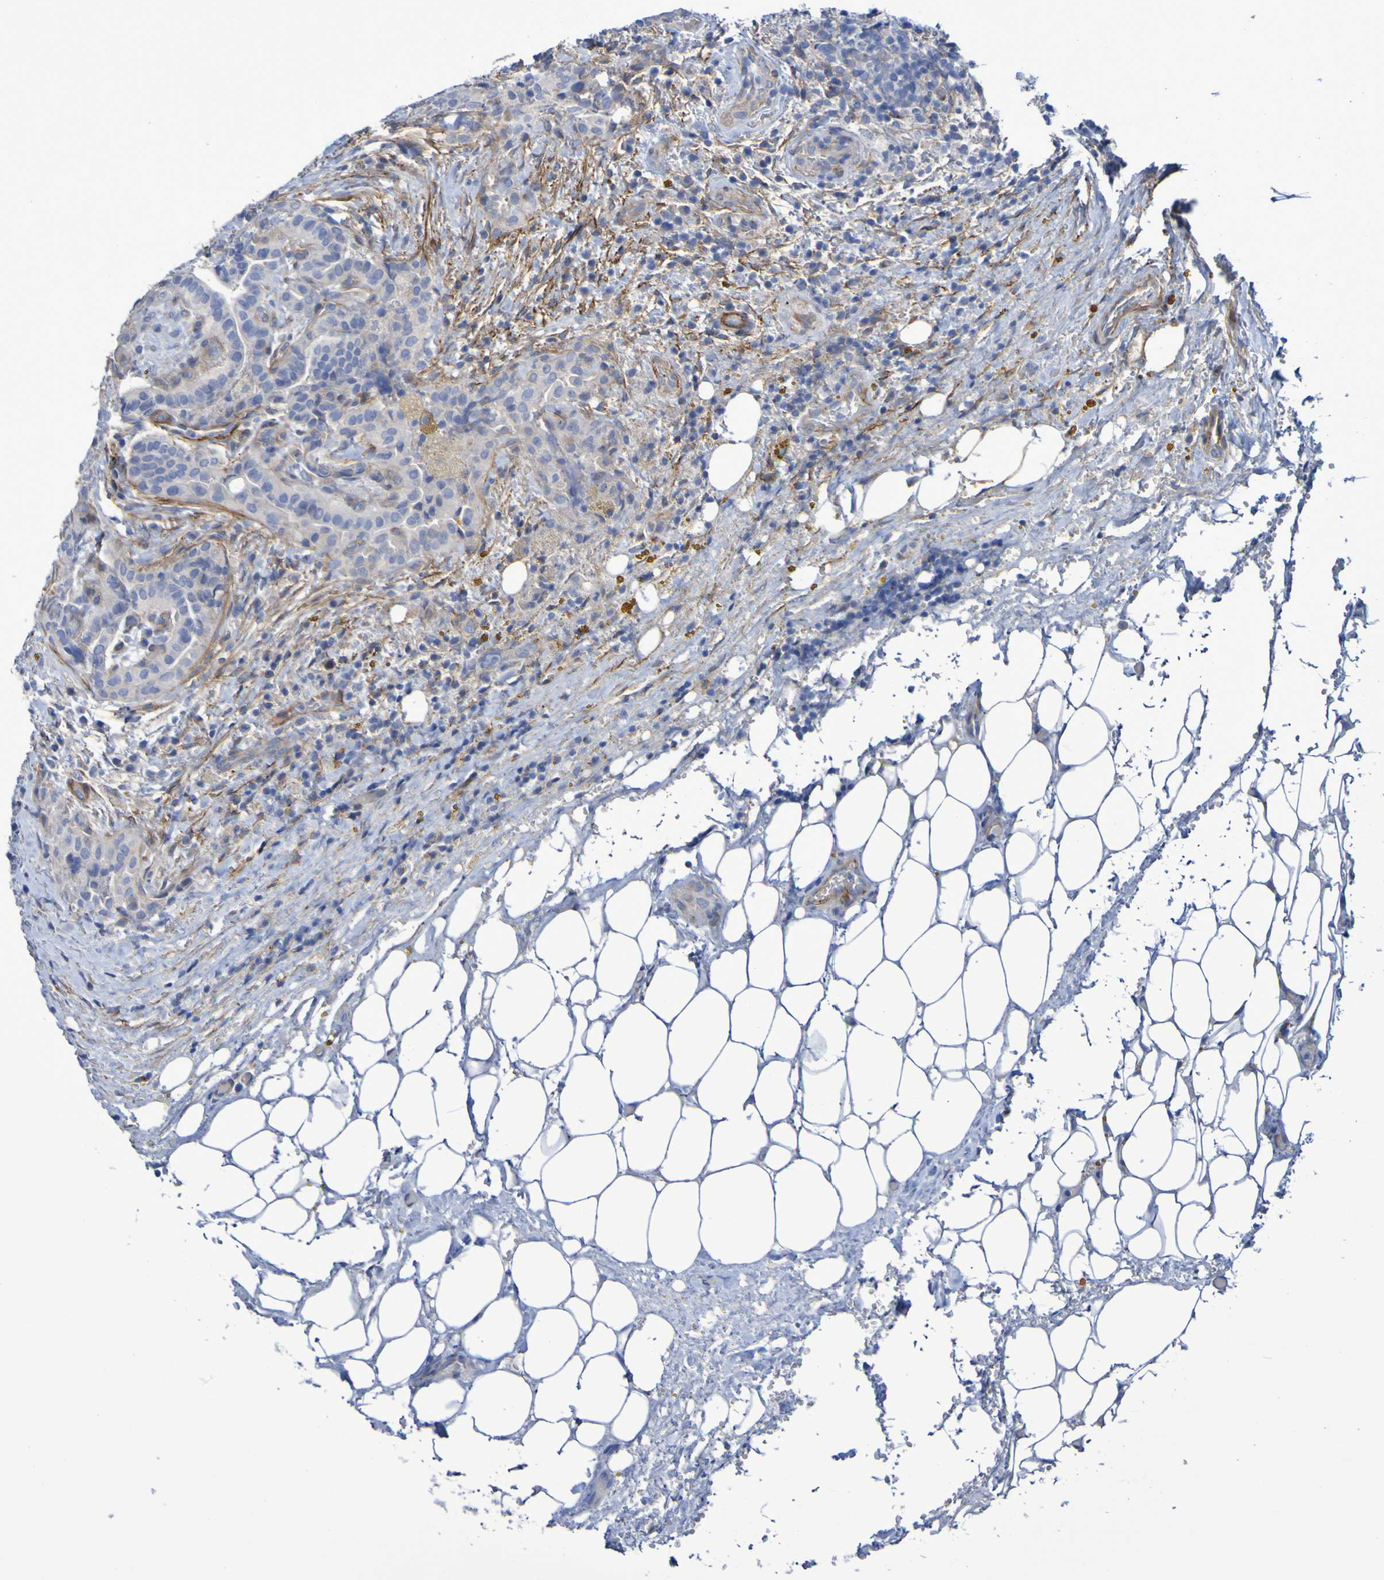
{"staining": {"intensity": "negative", "quantity": "none", "location": "none"}, "tissue": "thyroid cancer", "cell_type": "Tumor cells", "image_type": "cancer", "snomed": [{"axis": "morphology", "description": "Papillary adenocarcinoma, NOS"}, {"axis": "topography", "description": "Thyroid gland"}], "caption": "Thyroid cancer (papillary adenocarcinoma) was stained to show a protein in brown. There is no significant expression in tumor cells.", "gene": "LPP", "patient": {"sex": "male", "age": 77}}